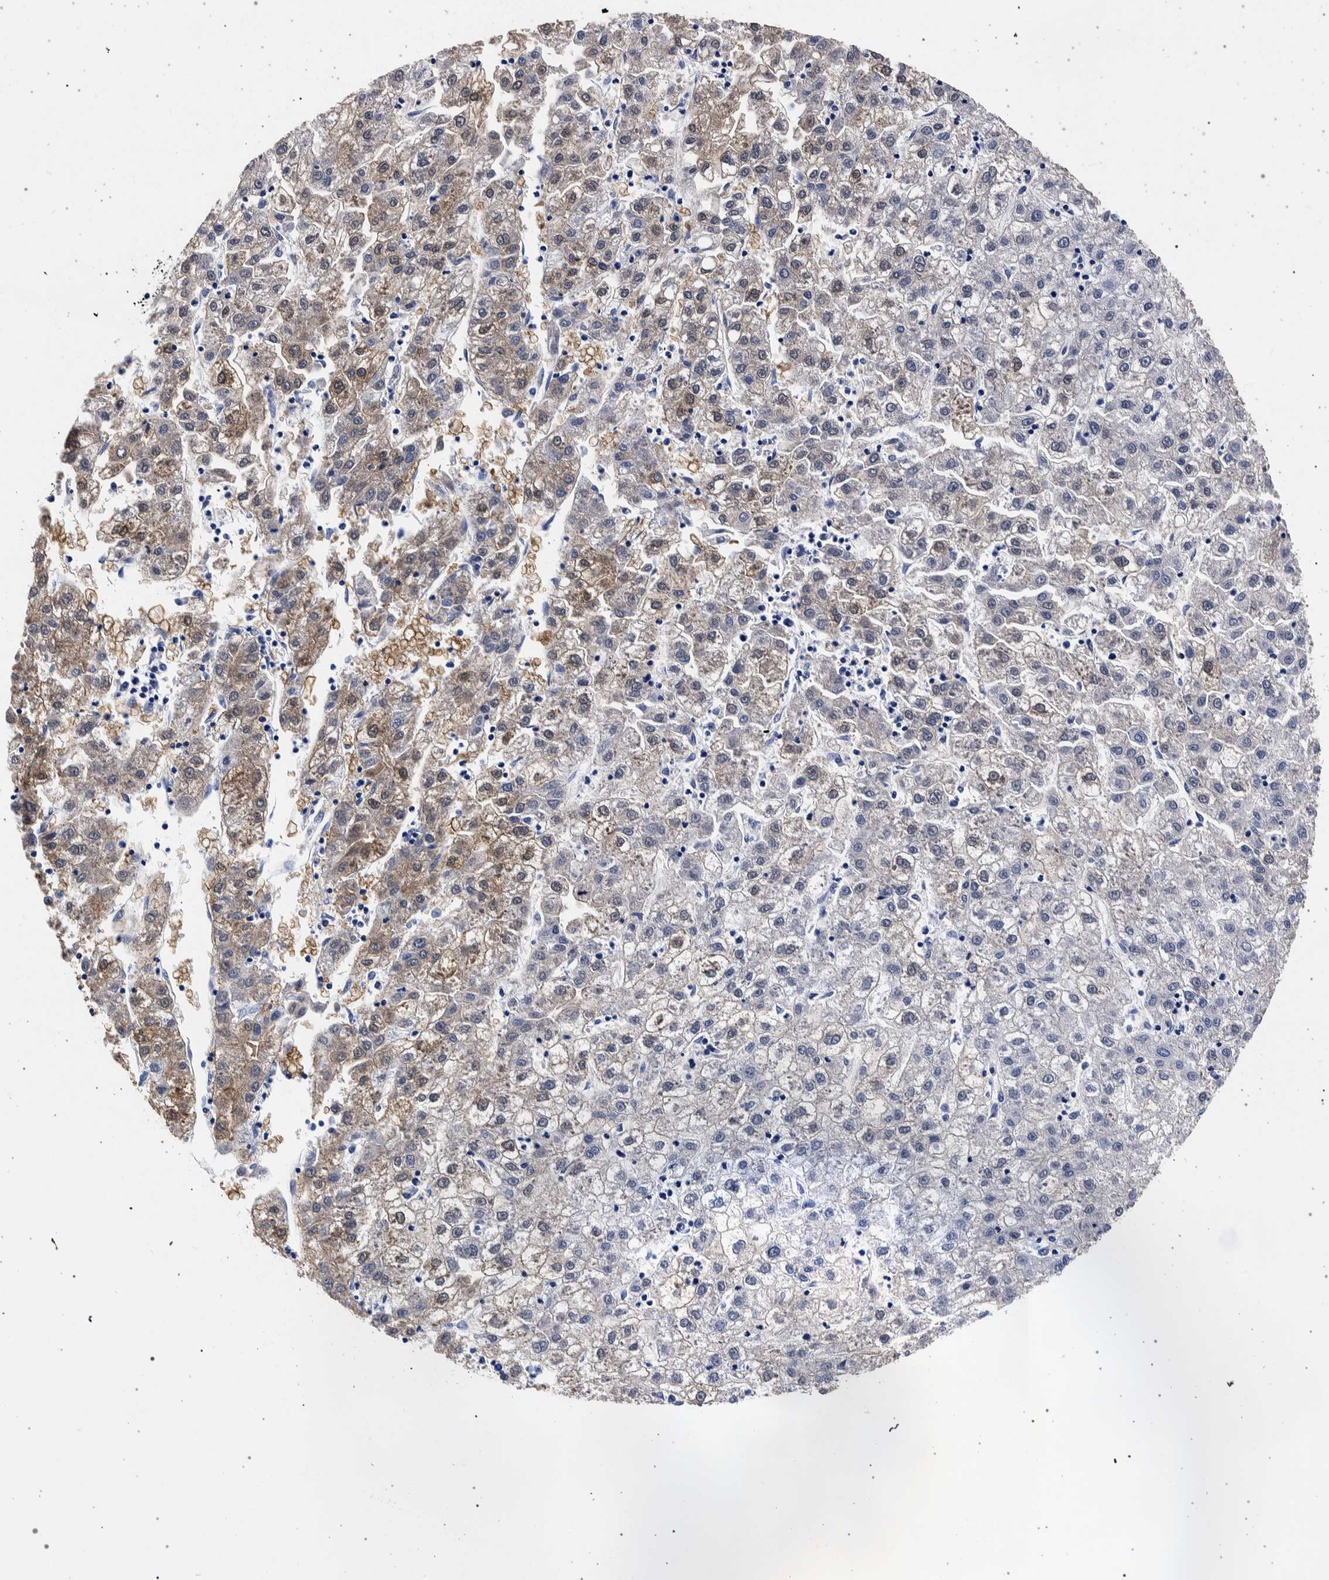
{"staining": {"intensity": "weak", "quantity": "25%-75%", "location": "cytoplasmic/membranous"}, "tissue": "liver cancer", "cell_type": "Tumor cells", "image_type": "cancer", "snomed": [{"axis": "morphology", "description": "Carcinoma, Hepatocellular, NOS"}, {"axis": "topography", "description": "Liver"}], "caption": "Brown immunohistochemical staining in hepatocellular carcinoma (liver) displays weak cytoplasmic/membranous expression in about 25%-75% of tumor cells.", "gene": "NIBAN2", "patient": {"sex": "male", "age": 72}}